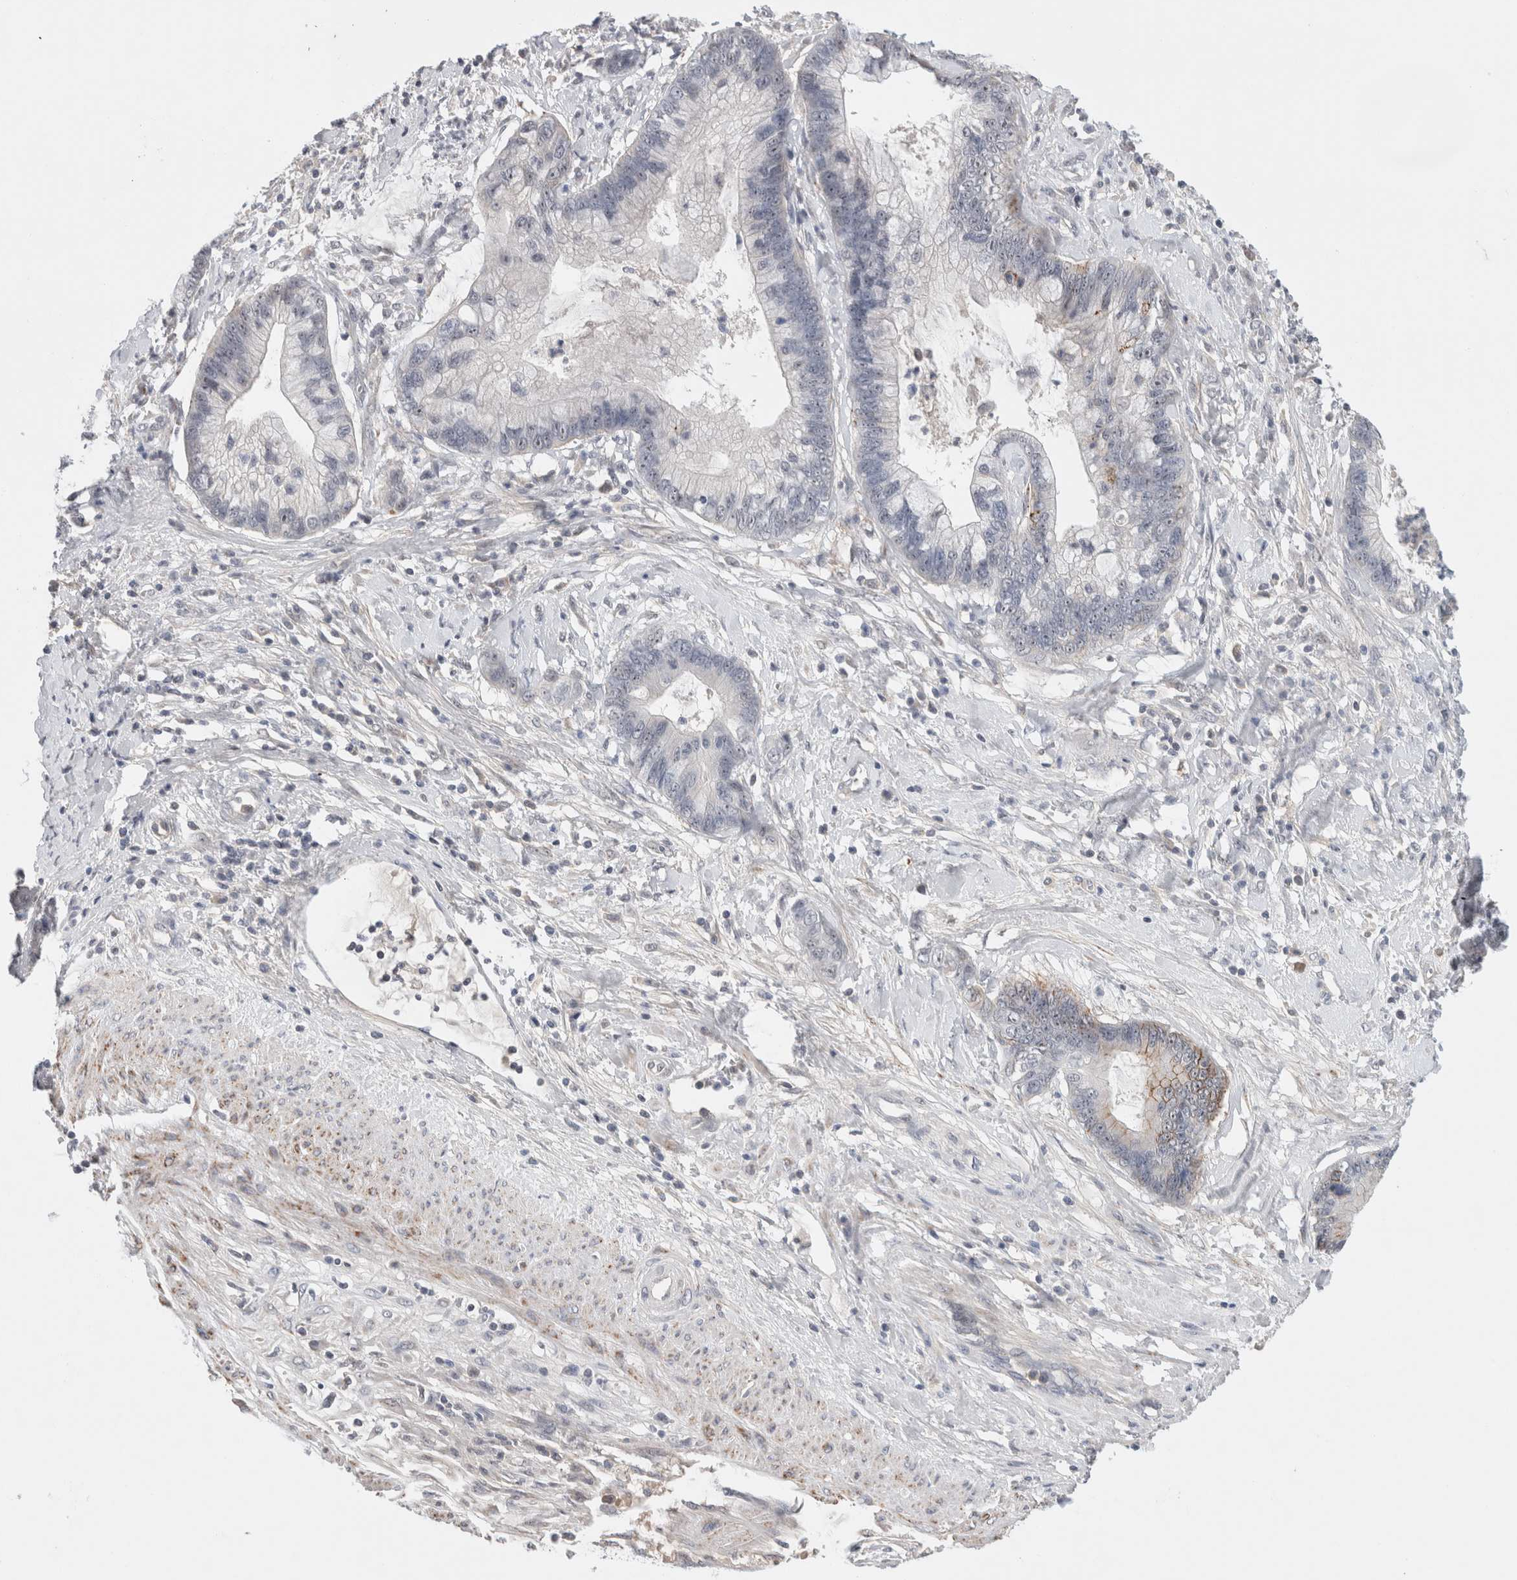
{"staining": {"intensity": "moderate", "quantity": "<25%", "location": "cytoplasmic/membranous"}, "tissue": "cervical cancer", "cell_type": "Tumor cells", "image_type": "cancer", "snomed": [{"axis": "morphology", "description": "Adenocarcinoma, NOS"}, {"axis": "topography", "description": "Cervix"}], "caption": "High-magnification brightfield microscopy of adenocarcinoma (cervical) stained with DAB (3,3'-diaminobenzidine) (brown) and counterstained with hematoxylin (blue). tumor cells exhibit moderate cytoplasmic/membranous expression is appreciated in approximately<25% of cells. (IHC, brightfield microscopy, high magnification).", "gene": "HCN3", "patient": {"sex": "female", "age": 44}}